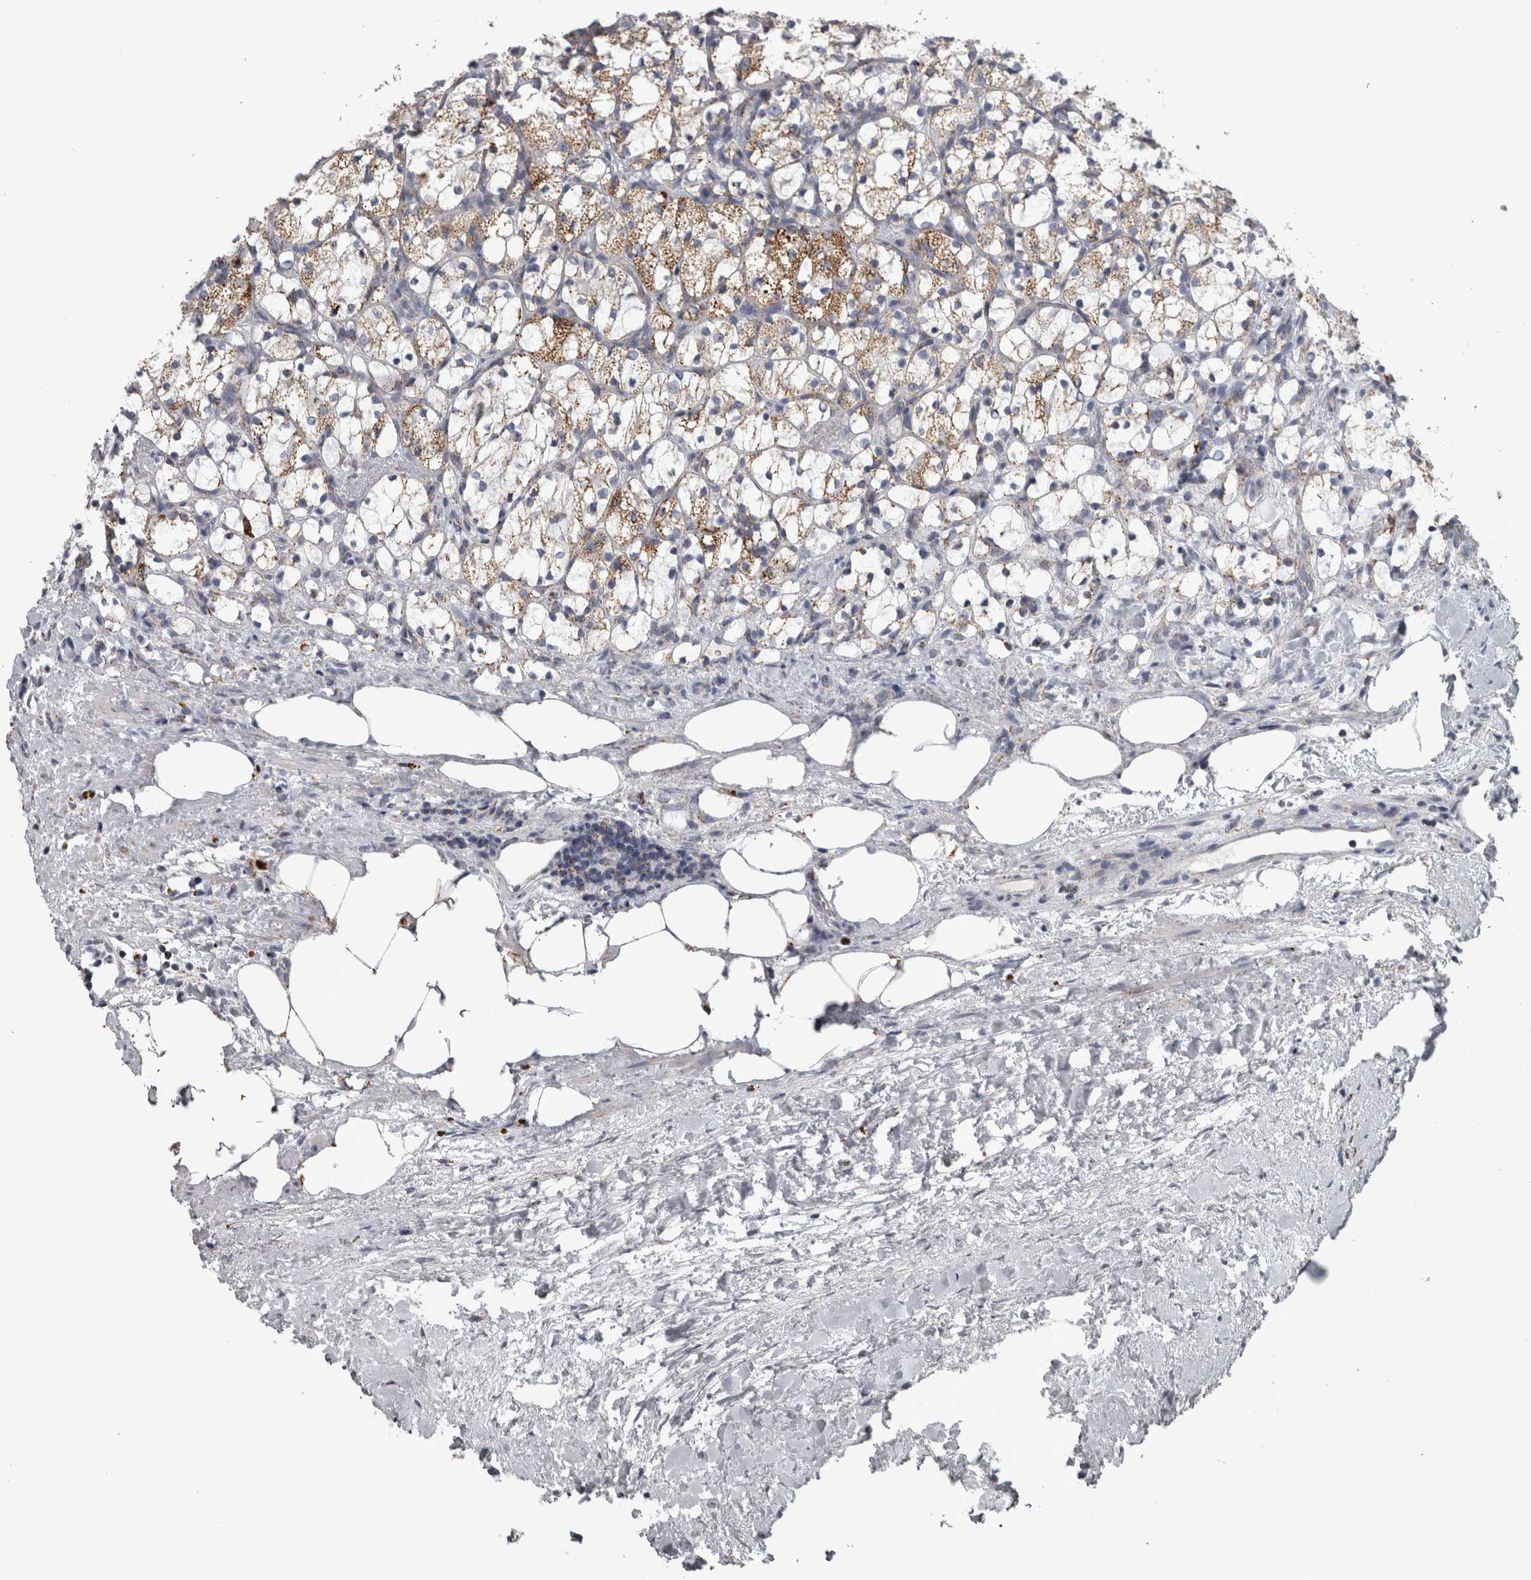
{"staining": {"intensity": "moderate", "quantity": ">75%", "location": "cytoplasmic/membranous"}, "tissue": "renal cancer", "cell_type": "Tumor cells", "image_type": "cancer", "snomed": [{"axis": "morphology", "description": "Adenocarcinoma, NOS"}, {"axis": "topography", "description": "Kidney"}], "caption": "Adenocarcinoma (renal) stained for a protein (brown) demonstrates moderate cytoplasmic/membranous positive expression in approximately >75% of tumor cells.", "gene": "DBT", "patient": {"sex": "female", "age": 69}}